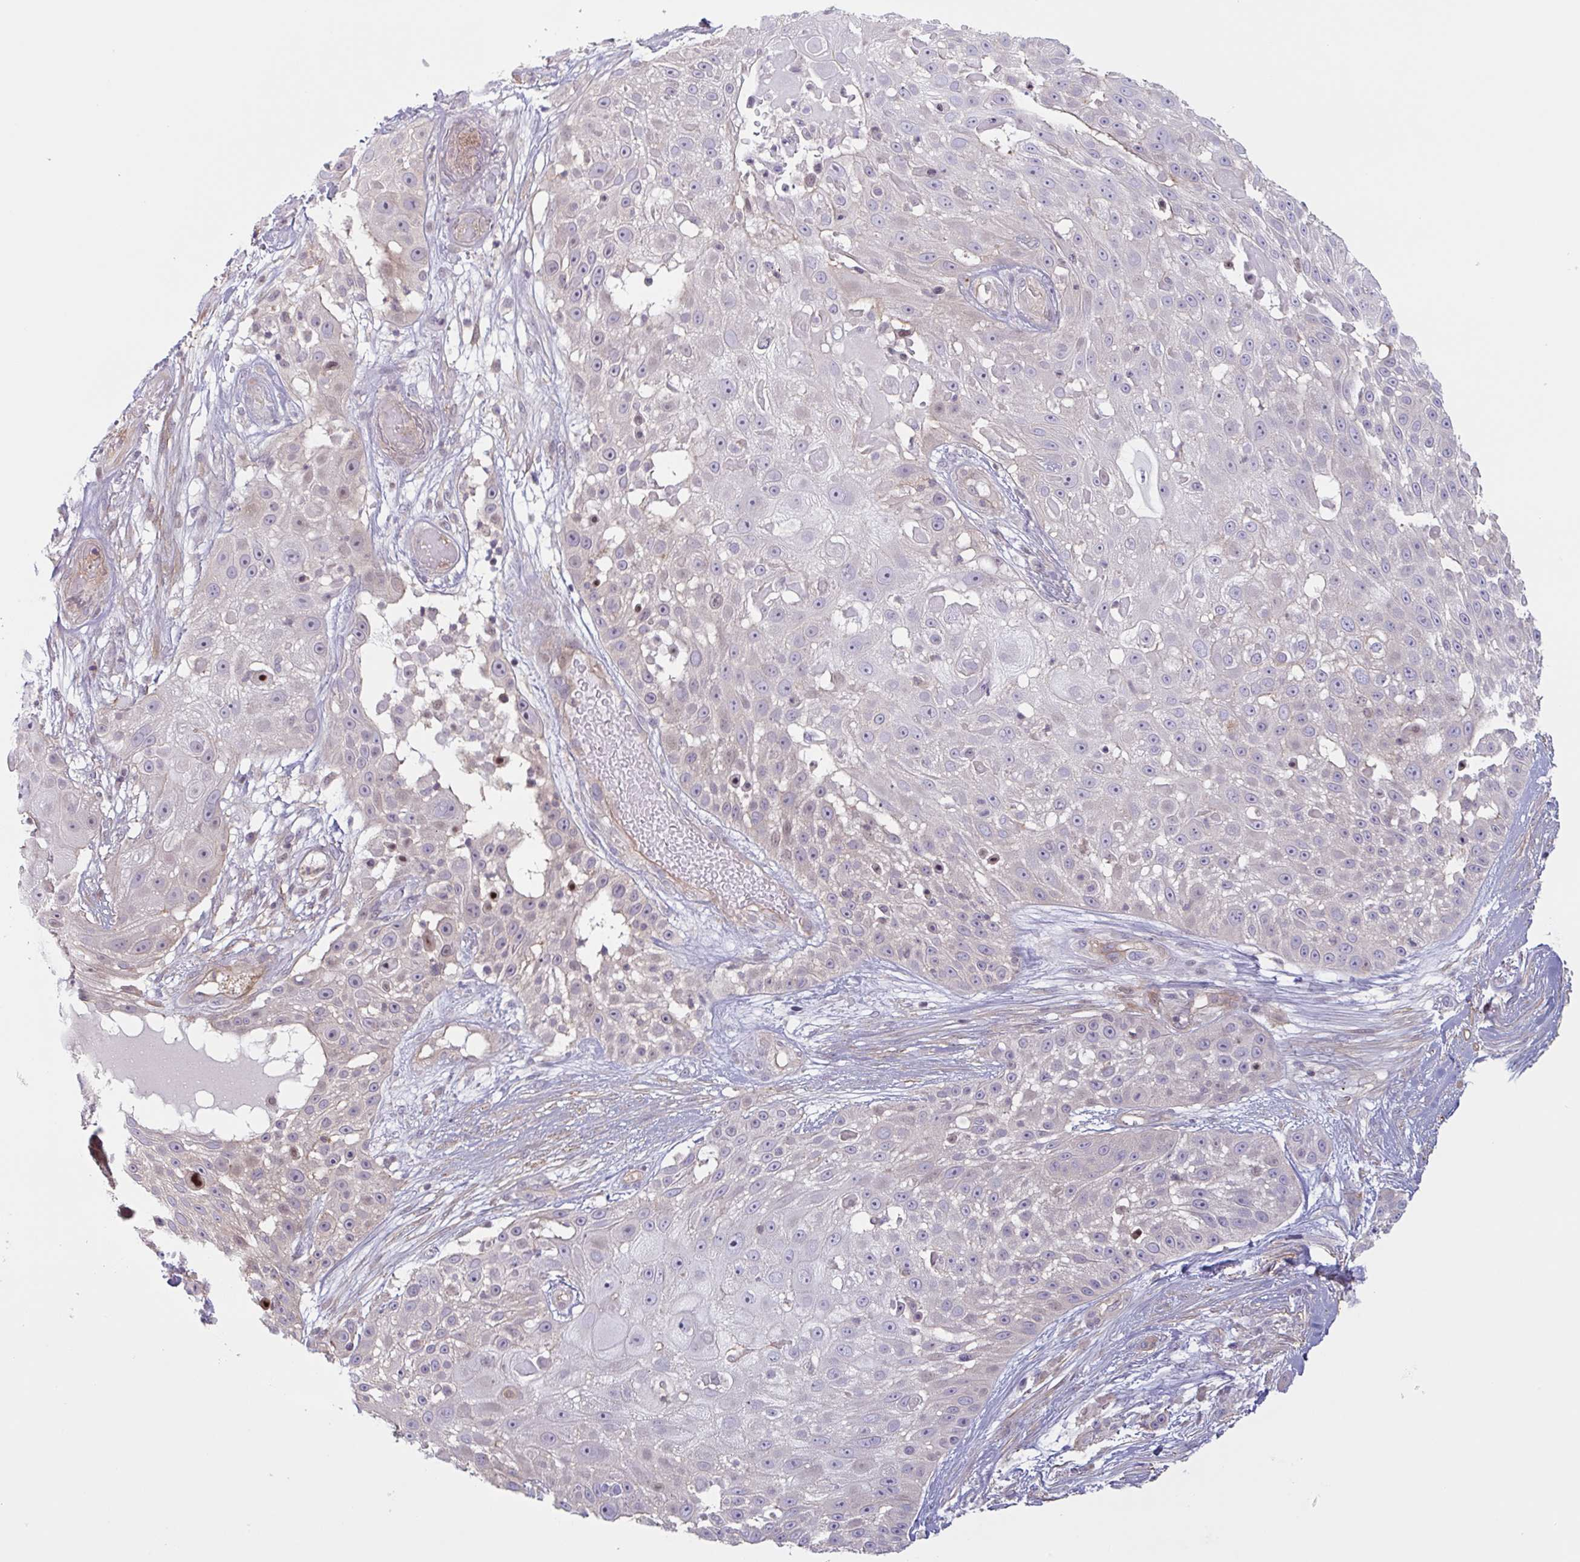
{"staining": {"intensity": "negative", "quantity": "none", "location": "none"}, "tissue": "skin cancer", "cell_type": "Tumor cells", "image_type": "cancer", "snomed": [{"axis": "morphology", "description": "Squamous cell carcinoma, NOS"}, {"axis": "topography", "description": "Skin"}], "caption": "High magnification brightfield microscopy of skin squamous cell carcinoma stained with DAB (brown) and counterstained with hematoxylin (blue): tumor cells show no significant expression.", "gene": "MYH10", "patient": {"sex": "female", "age": 86}}